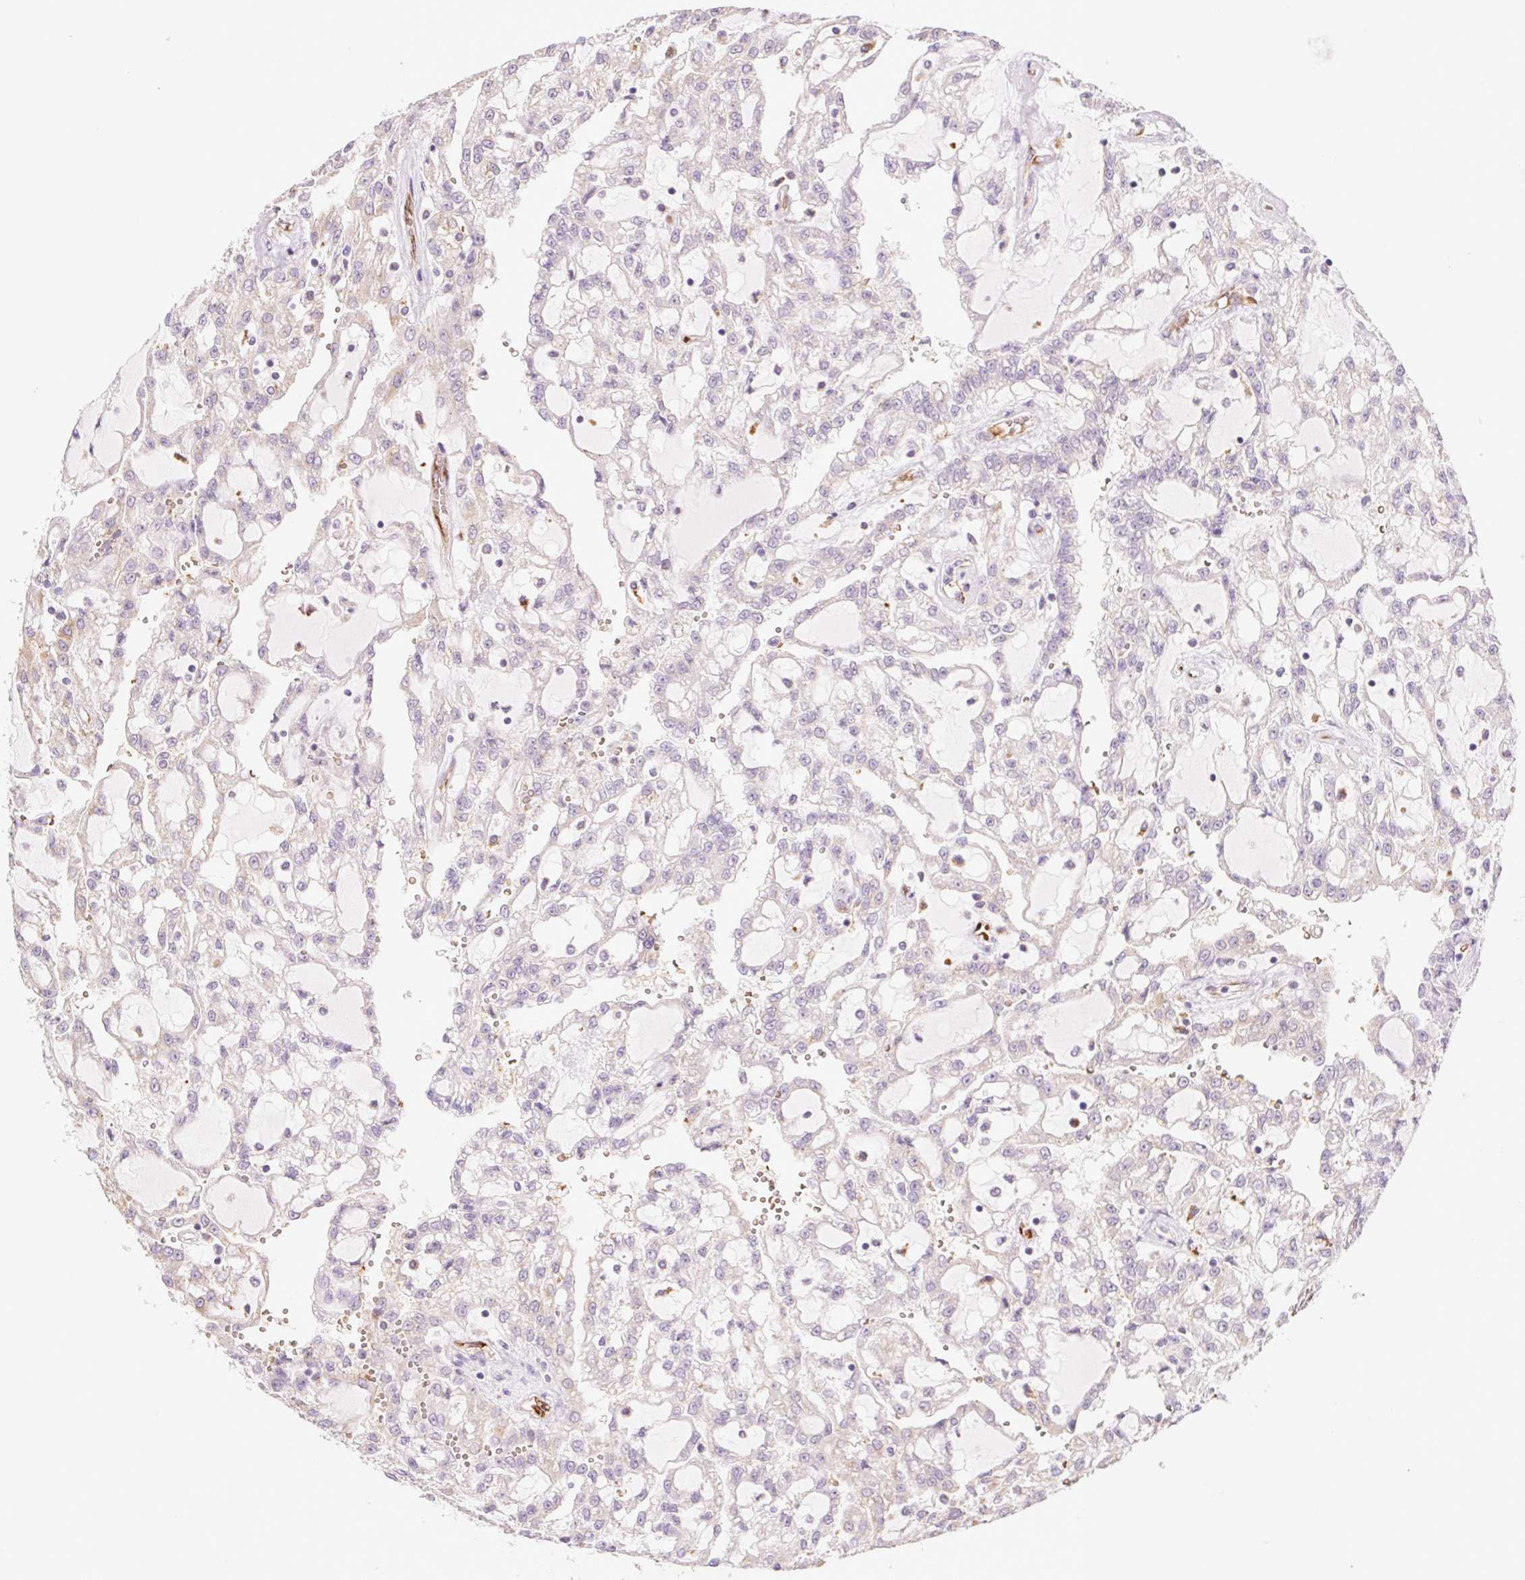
{"staining": {"intensity": "negative", "quantity": "none", "location": "none"}, "tissue": "renal cancer", "cell_type": "Tumor cells", "image_type": "cancer", "snomed": [{"axis": "morphology", "description": "Adenocarcinoma, NOS"}, {"axis": "topography", "description": "Kidney"}], "caption": "Tumor cells show no significant expression in adenocarcinoma (renal).", "gene": "IGFL3", "patient": {"sex": "male", "age": 63}}